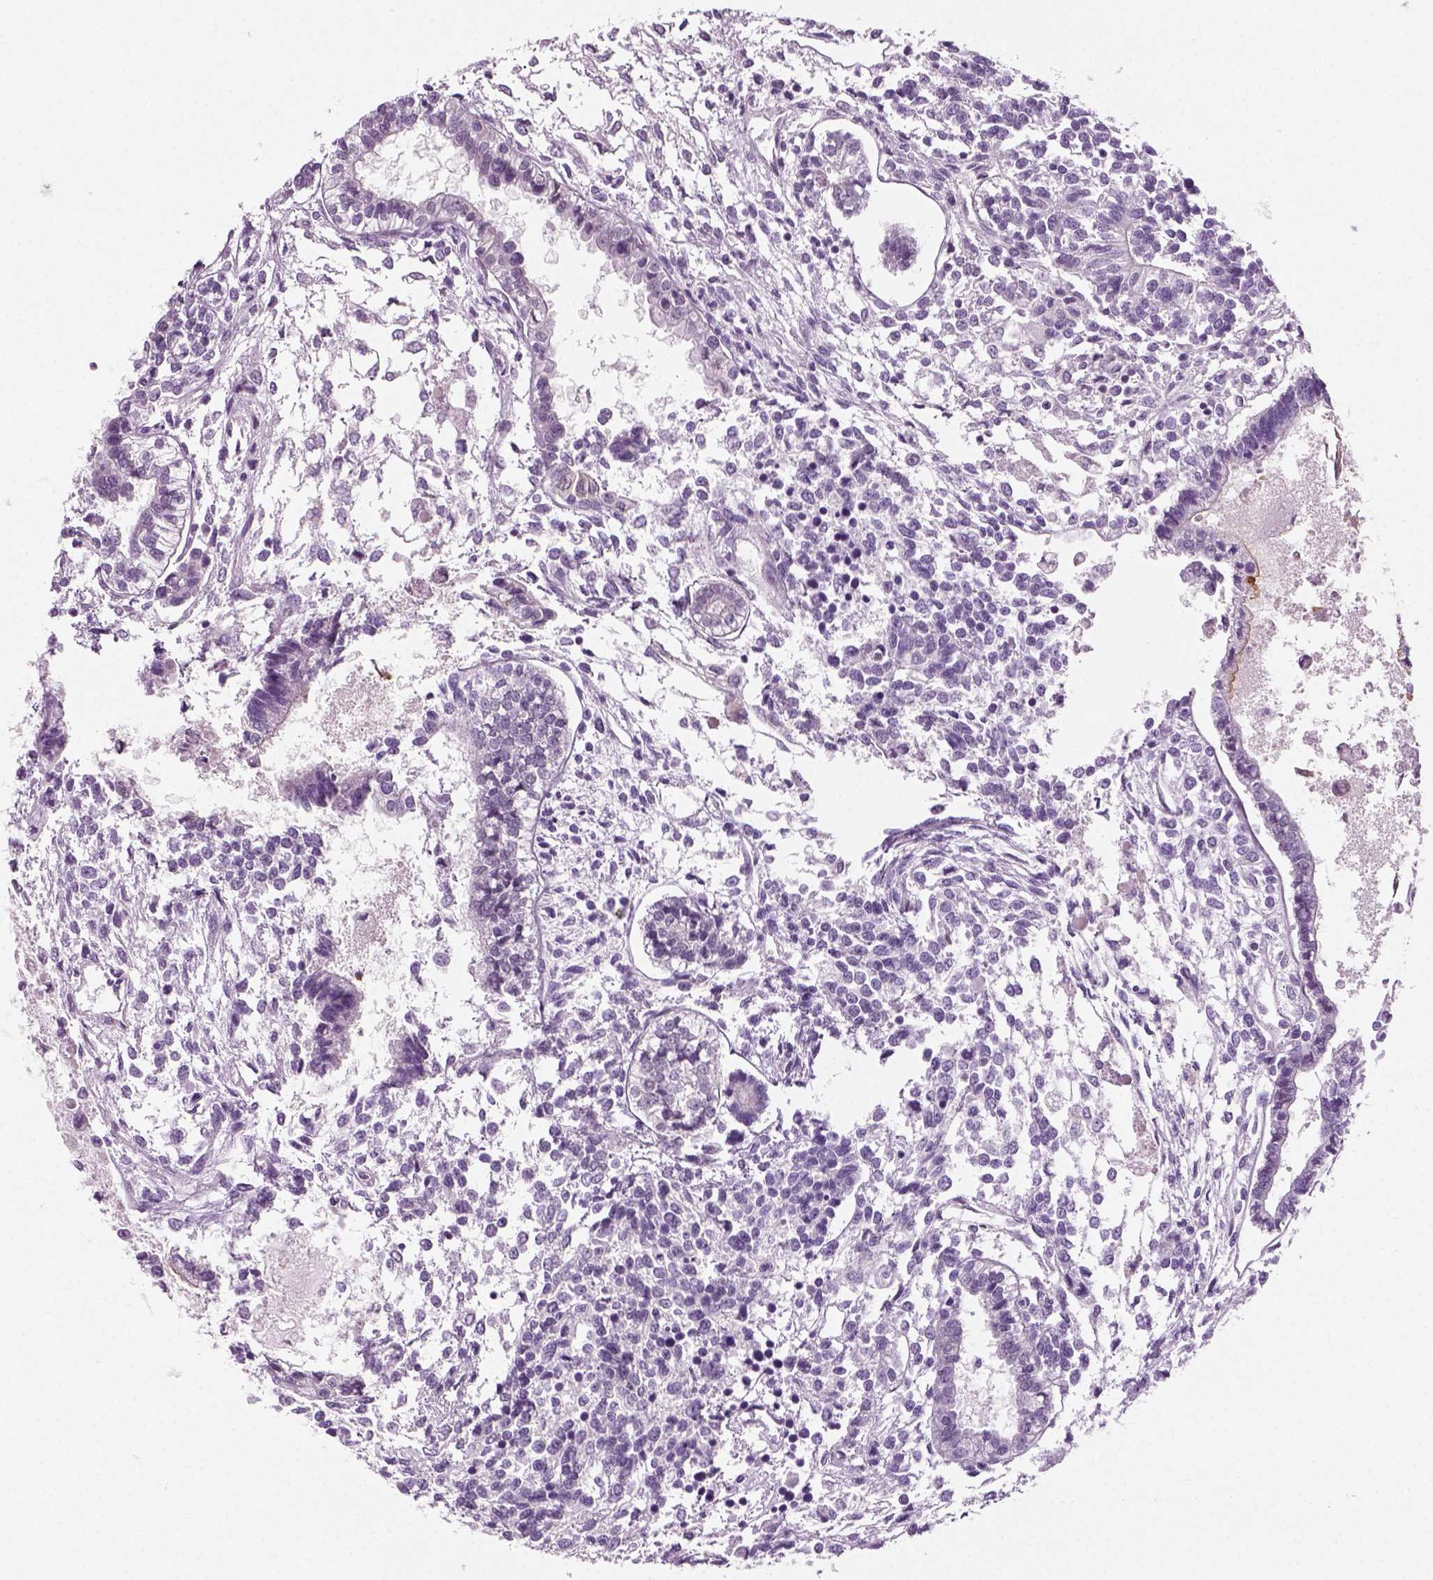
{"staining": {"intensity": "negative", "quantity": "none", "location": "none"}, "tissue": "testis cancer", "cell_type": "Tumor cells", "image_type": "cancer", "snomed": [{"axis": "morphology", "description": "Carcinoma, Embryonal, NOS"}, {"axis": "topography", "description": "Testis"}], "caption": "DAB (3,3'-diaminobenzidine) immunohistochemical staining of human testis cancer displays no significant staining in tumor cells.", "gene": "SPATA31E1", "patient": {"sex": "male", "age": 37}}